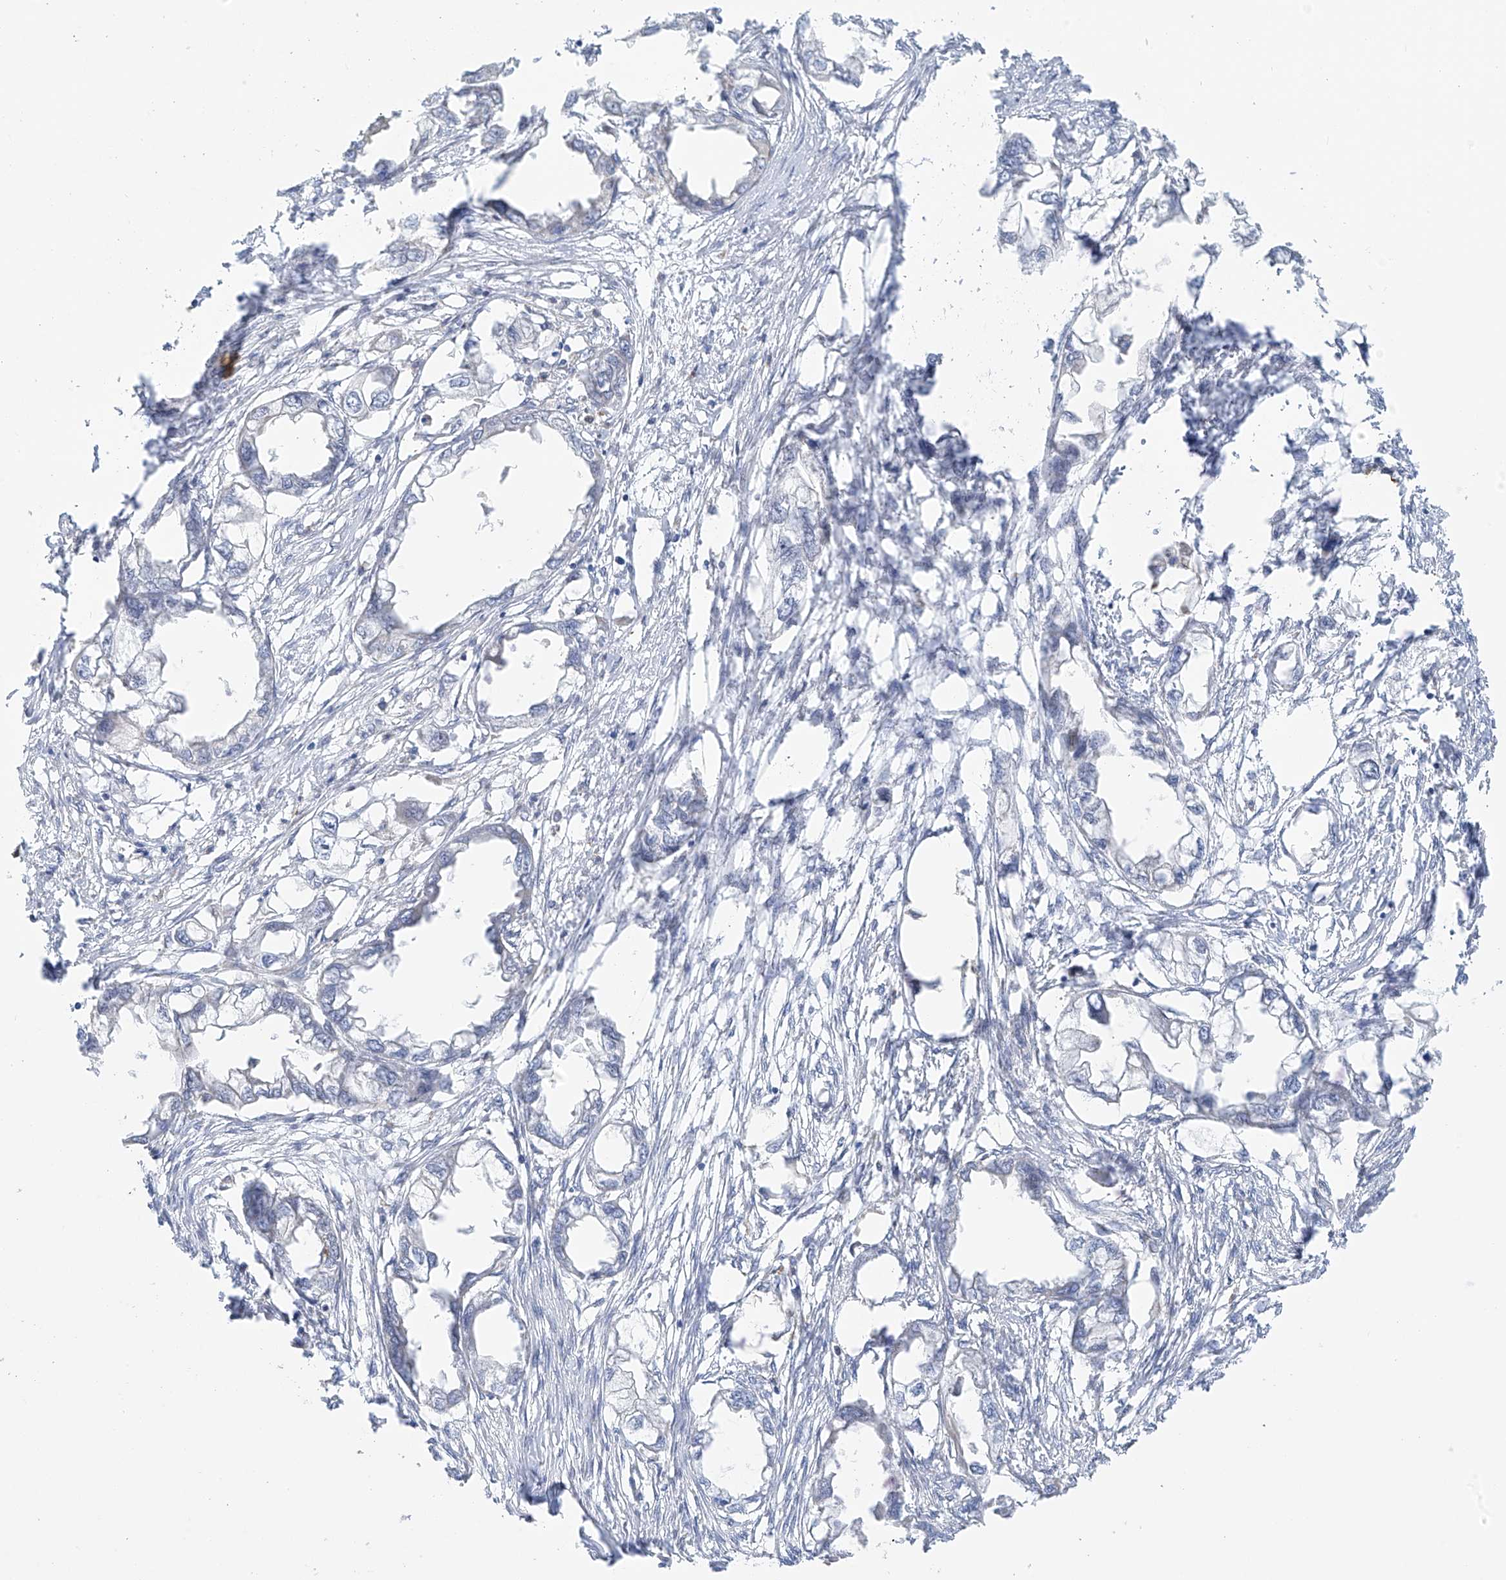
{"staining": {"intensity": "negative", "quantity": "none", "location": "none"}, "tissue": "endometrial cancer", "cell_type": "Tumor cells", "image_type": "cancer", "snomed": [{"axis": "morphology", "description": "Adenocarcinoma, NOS"}, {"axis": "morphology", "description": "Adenocarcinoma, metastatic, NOS"}, {"axis": "topography", "description": "Adipose tissue"}, {"axis": "topography", "description": "Endometrium"}], "caption": "Tumor cells are negative for protein expression in human endometrial cancer (metastatic adenocarcinoma). (DAB (3,3'-diaminobenzidine) immunohistochemistry (IHC), high magnification).", "gene": "ZNF641", "patient": {"sex": "female", "age": 67}}